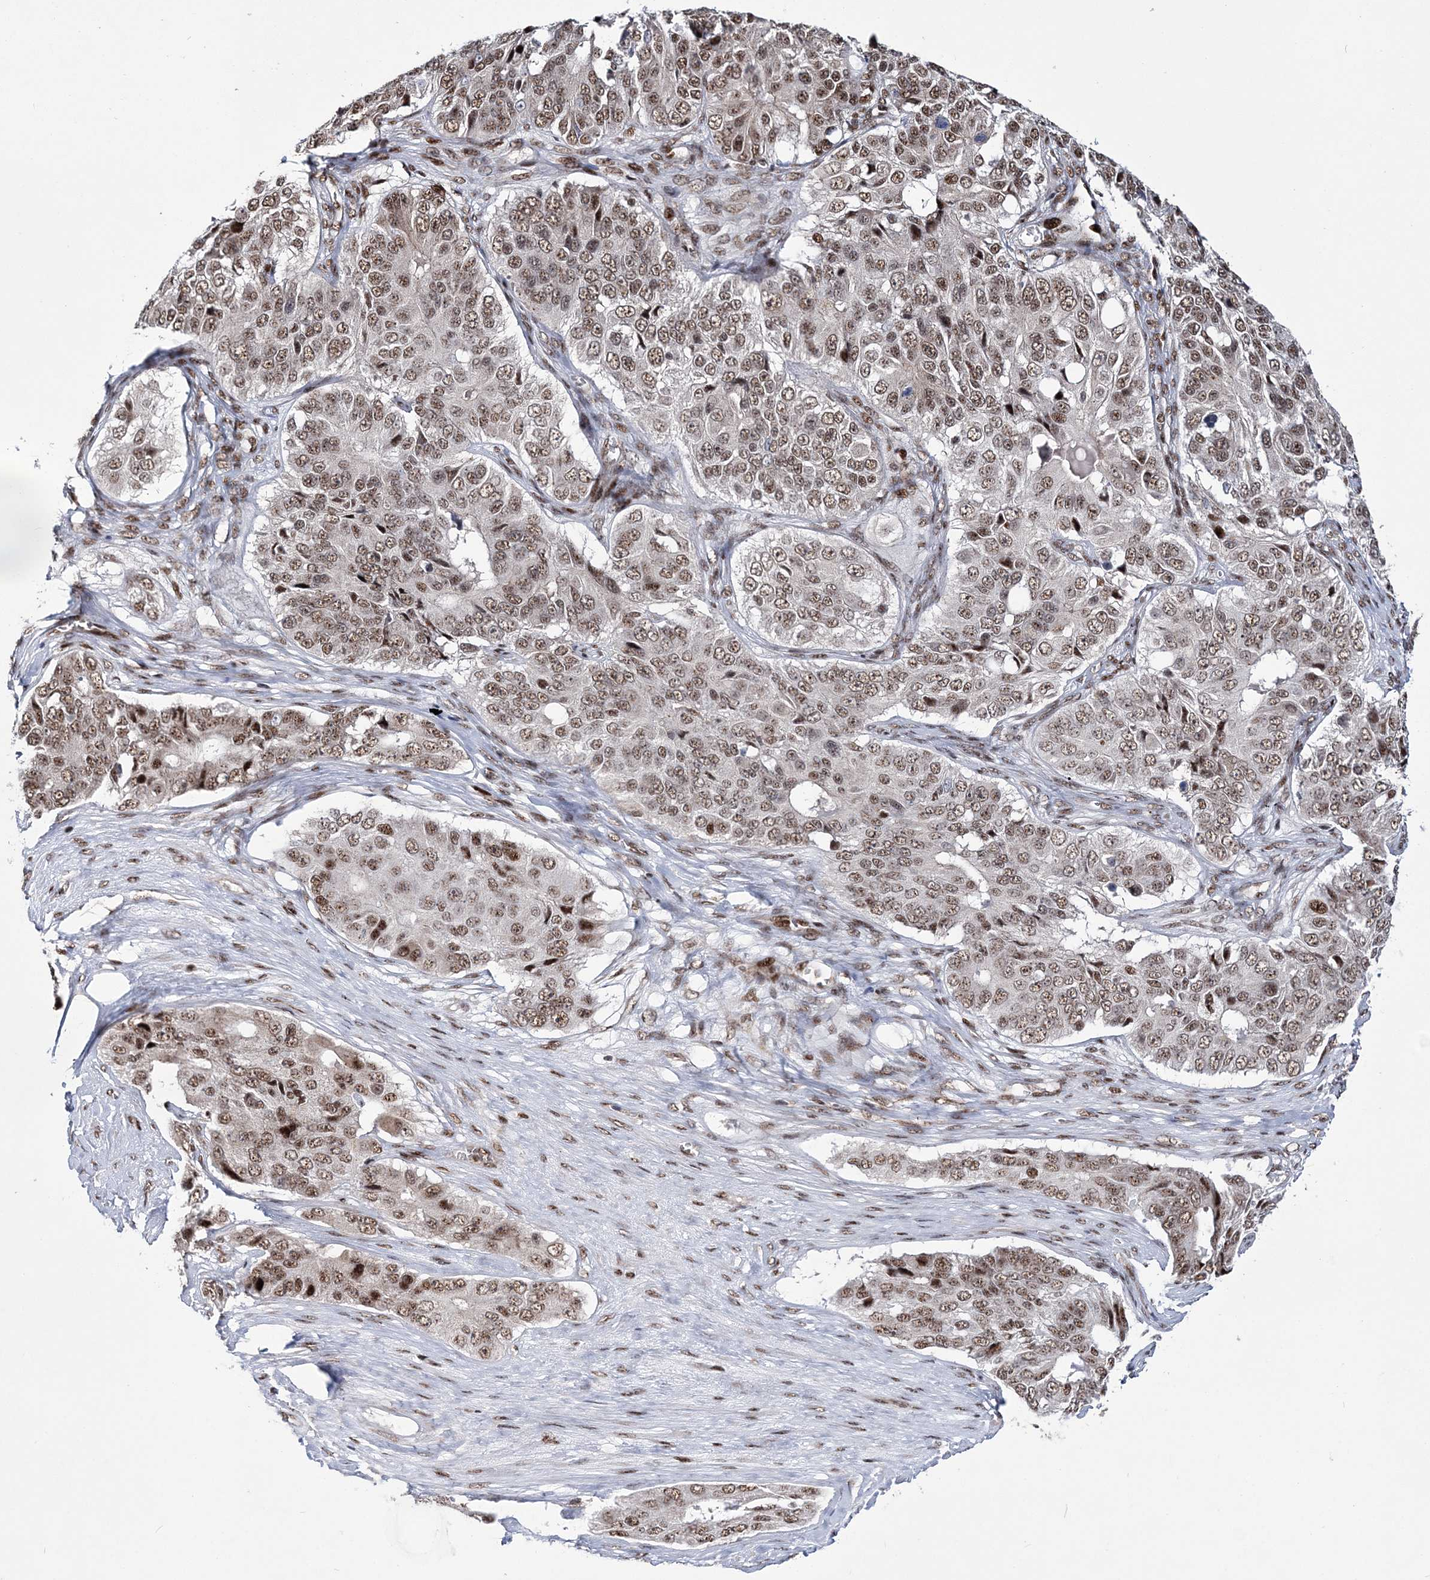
{"staining": {"intensity": "moderate", "quantity": ">75%", "location": "nuclear"}, "tissue": "ovarian cancer", "cell_type": "Tumor cells", "image_type": "cancer", "snomed": [{"axis": "morphology", "description": "Carcinoma, endometroid"}, {"axis": "topography", "description": "Ovary"}], "caption": "Moderate nuclear positivity is identified in about >75% of tumor cells in ovarian cancer.", "gene": "TATDN2", "patient": {"sex": "female", "age": 51}}